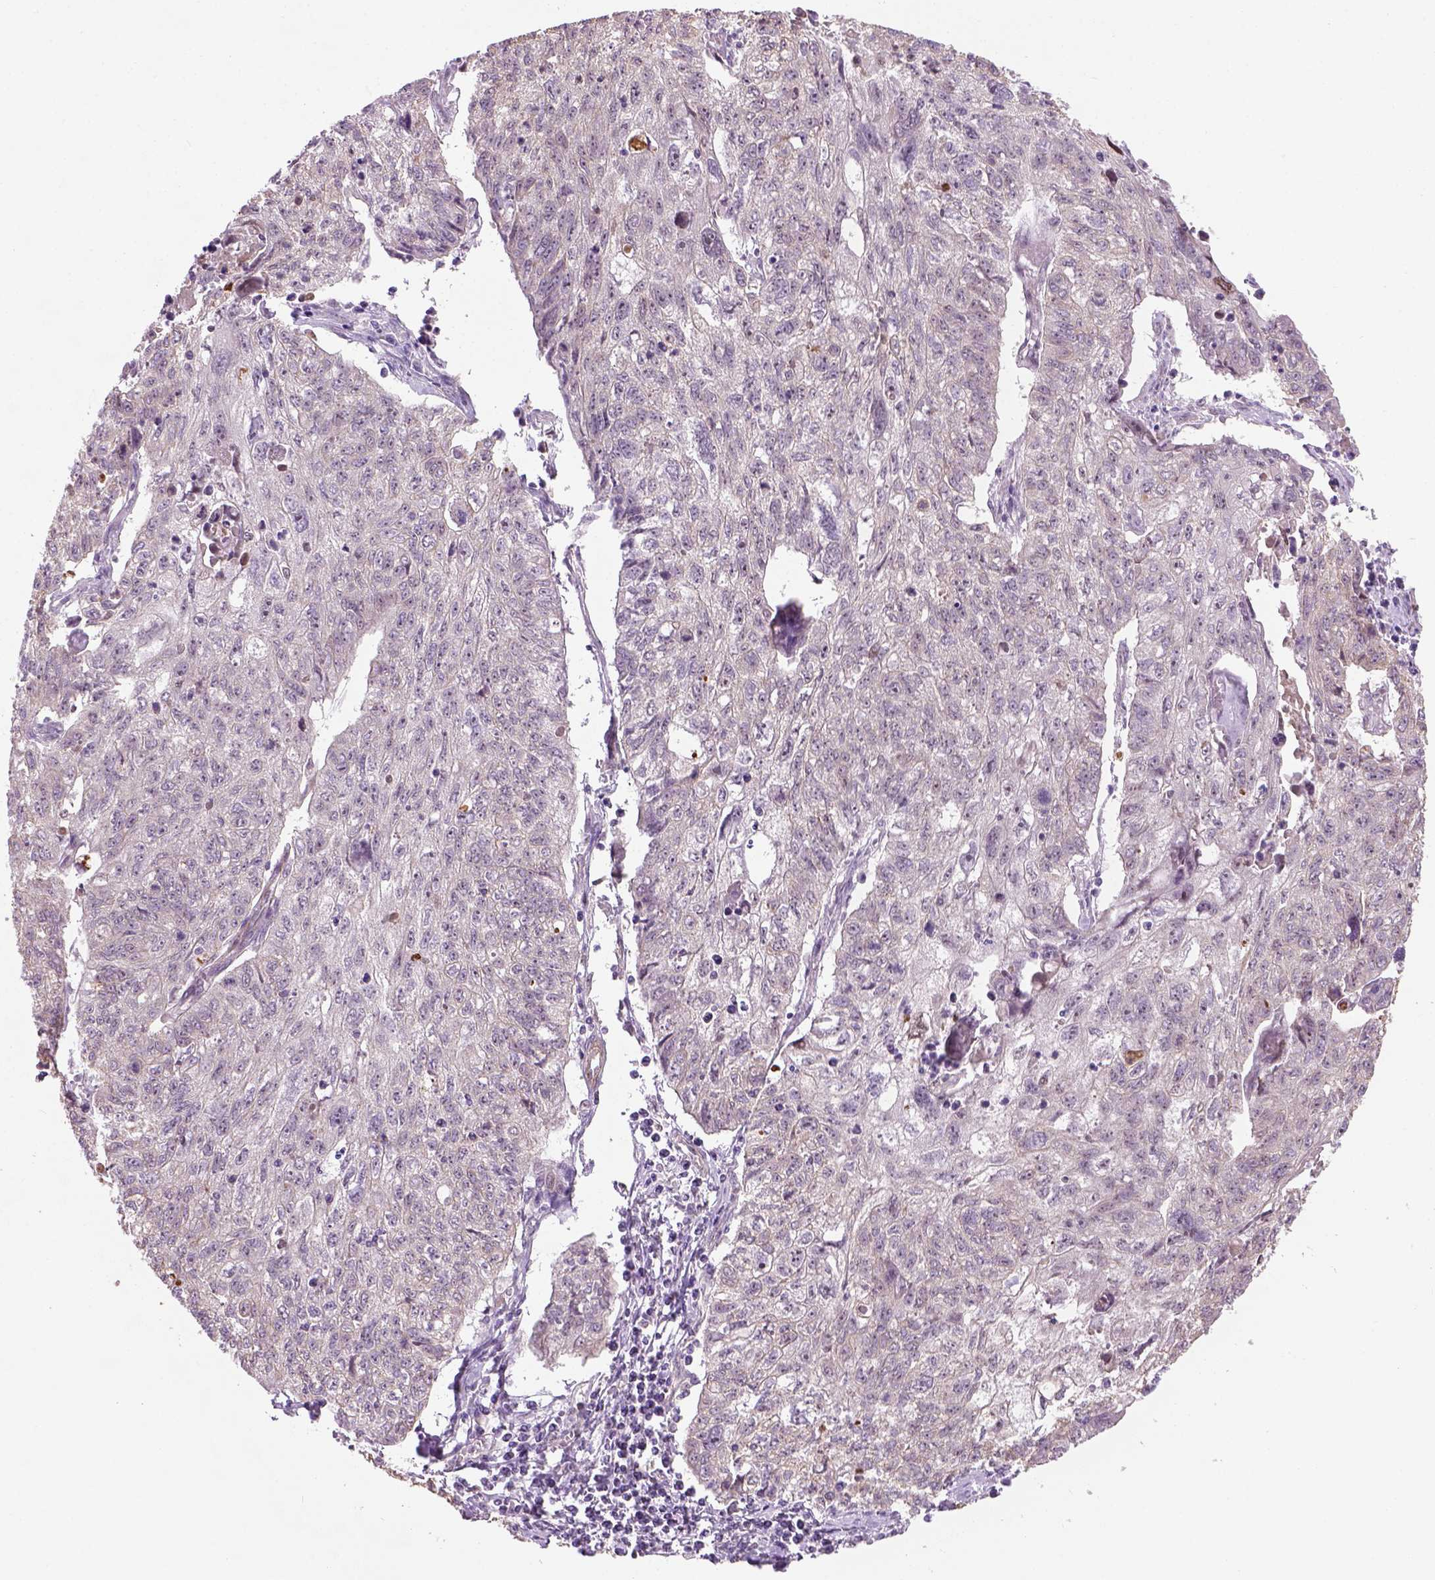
{"staining": {"intensity": "weak", "quantity": ">75%", "location": "nuclear"}, "tissue": "lung cancer", "cell_type": "Tumor cells", "image_type": "cancer", "snomed": [{"axis": "morphology", "description": "Normal morphology"}, {"axis": "morphology", "description": "Aneuploidy"}, {"axis": "morphology", "description": "Squamous cell carcinoma, NOS"}, {"axis": "topography", "description": "Lymph node"}, {"axis": "topography", "description": "Lung"}], "caption": "A low amount of weak nuclear staining is identified in approximately >75% of tumor cells in lung cancer tissue.", "gene": "RRS1", "patient": {"sex": "female", "age": 76}}